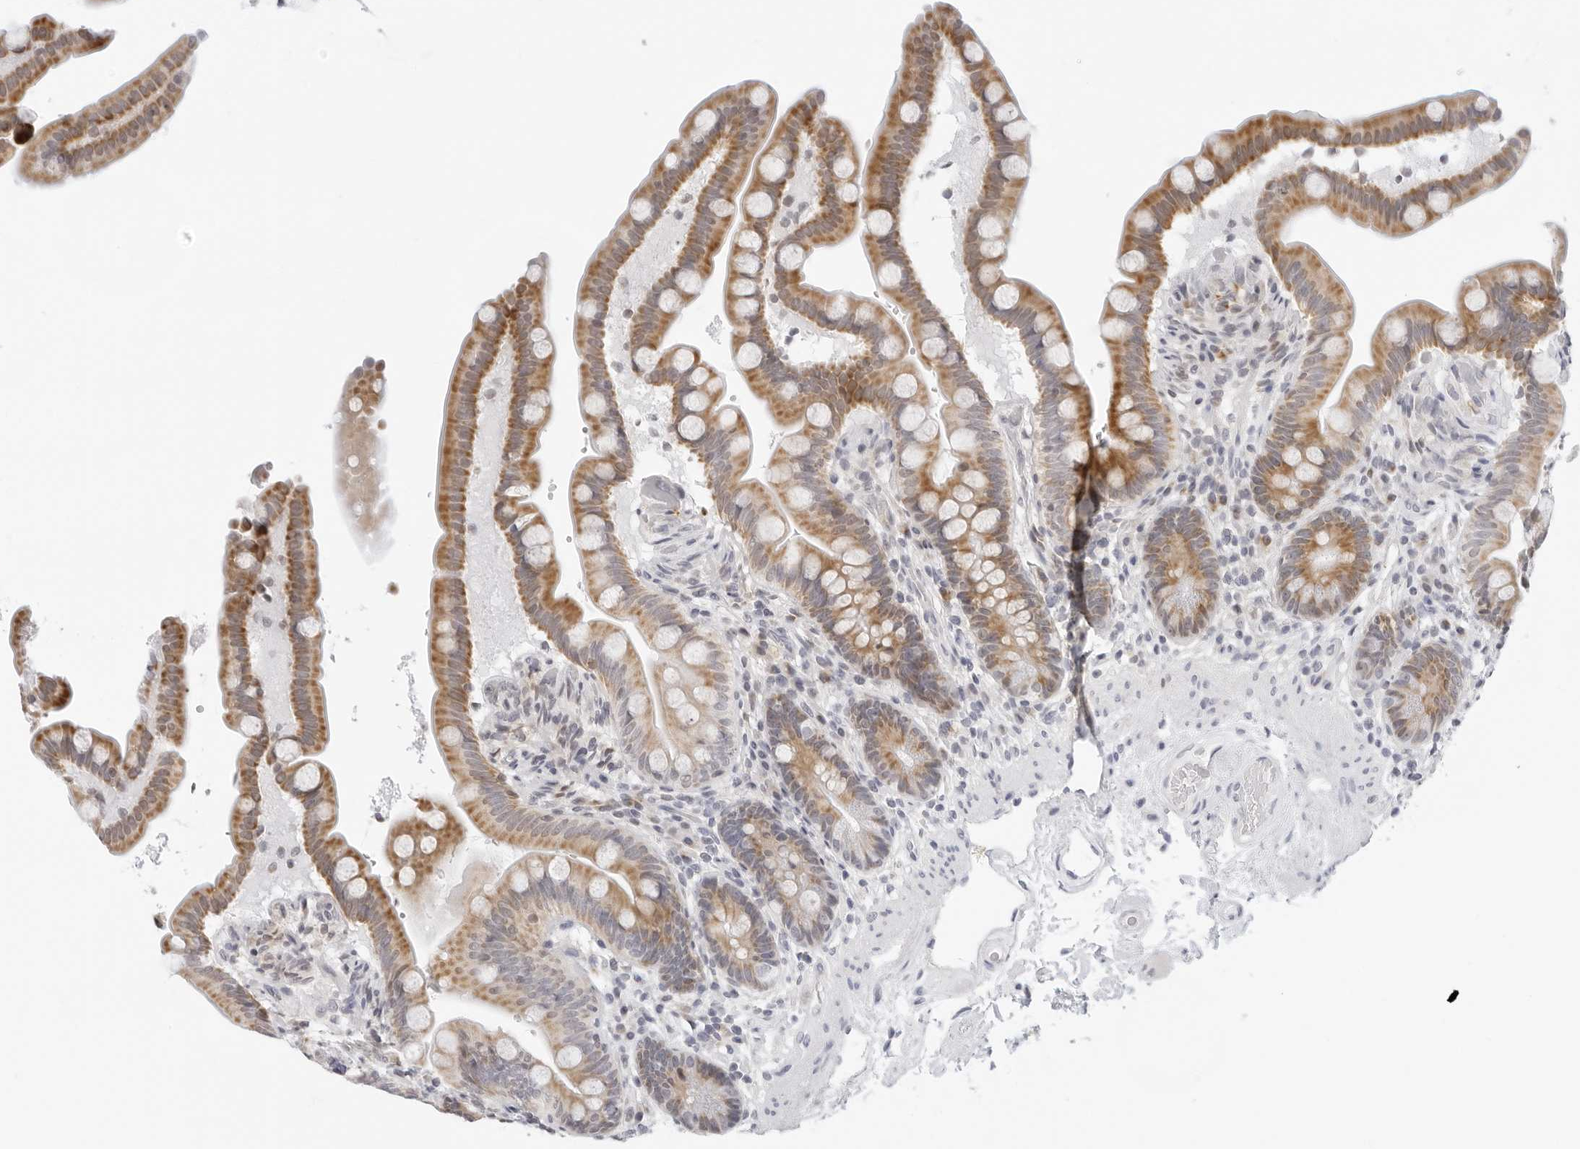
{"staining": {"intensity": "negative", "quantity": "none", "location": "none"}, "tissue": "colon", "cell_type": "Endothelial cells", "image_type": "normal", "snomed": [{"axis": "morphology", "description": "Normal tissue, NOS"}, {"axis": "topography", "description": "Smooth muscle"}, {"axis": "topography", "description": "Colon"}], "caption": "Colon stained for a protein using IHC demonstrates no staining endothelial cells.", "gene": "CIART", "patient": {"sex": "male", "age": 73}}